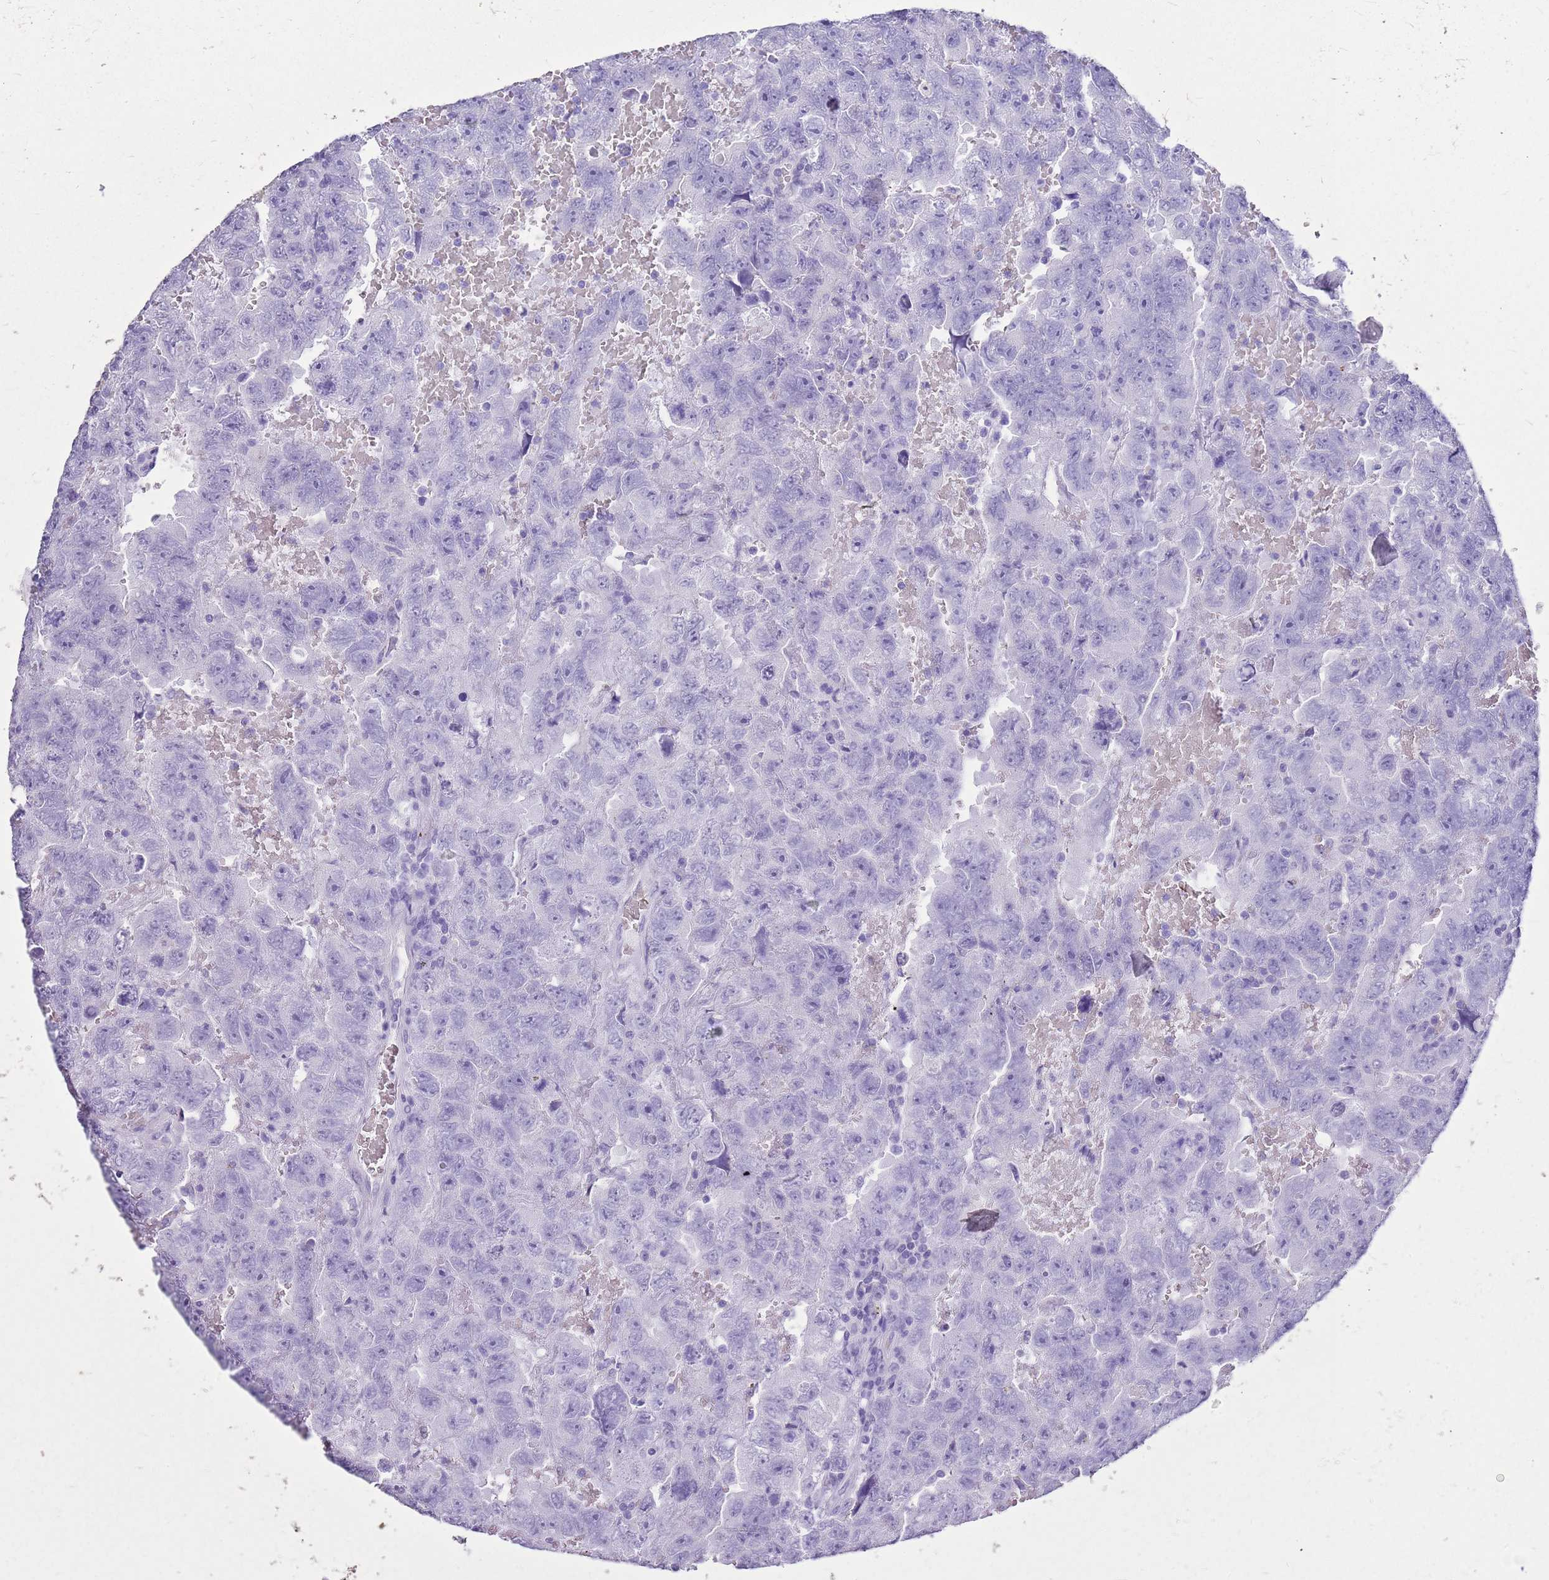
{"staining": {"intensity": "negative", "quantity": "none", "location": "none"}, "tissue": "testis cancer", "cell_type": "Tumor cells", "image_type": "cancer", "snomed": [{"axis": "morphology", "description": "Carcinoma, Embryonal, NOS"}, {"axis": "topography", "description": "Testis"}], "caption": "Human embryonal carcinoma (testis) stained for a protein using IHC exhibits no expression in tumor cells.", "gene": "CA8", "patient": {"sex": "male", "age": 45}}